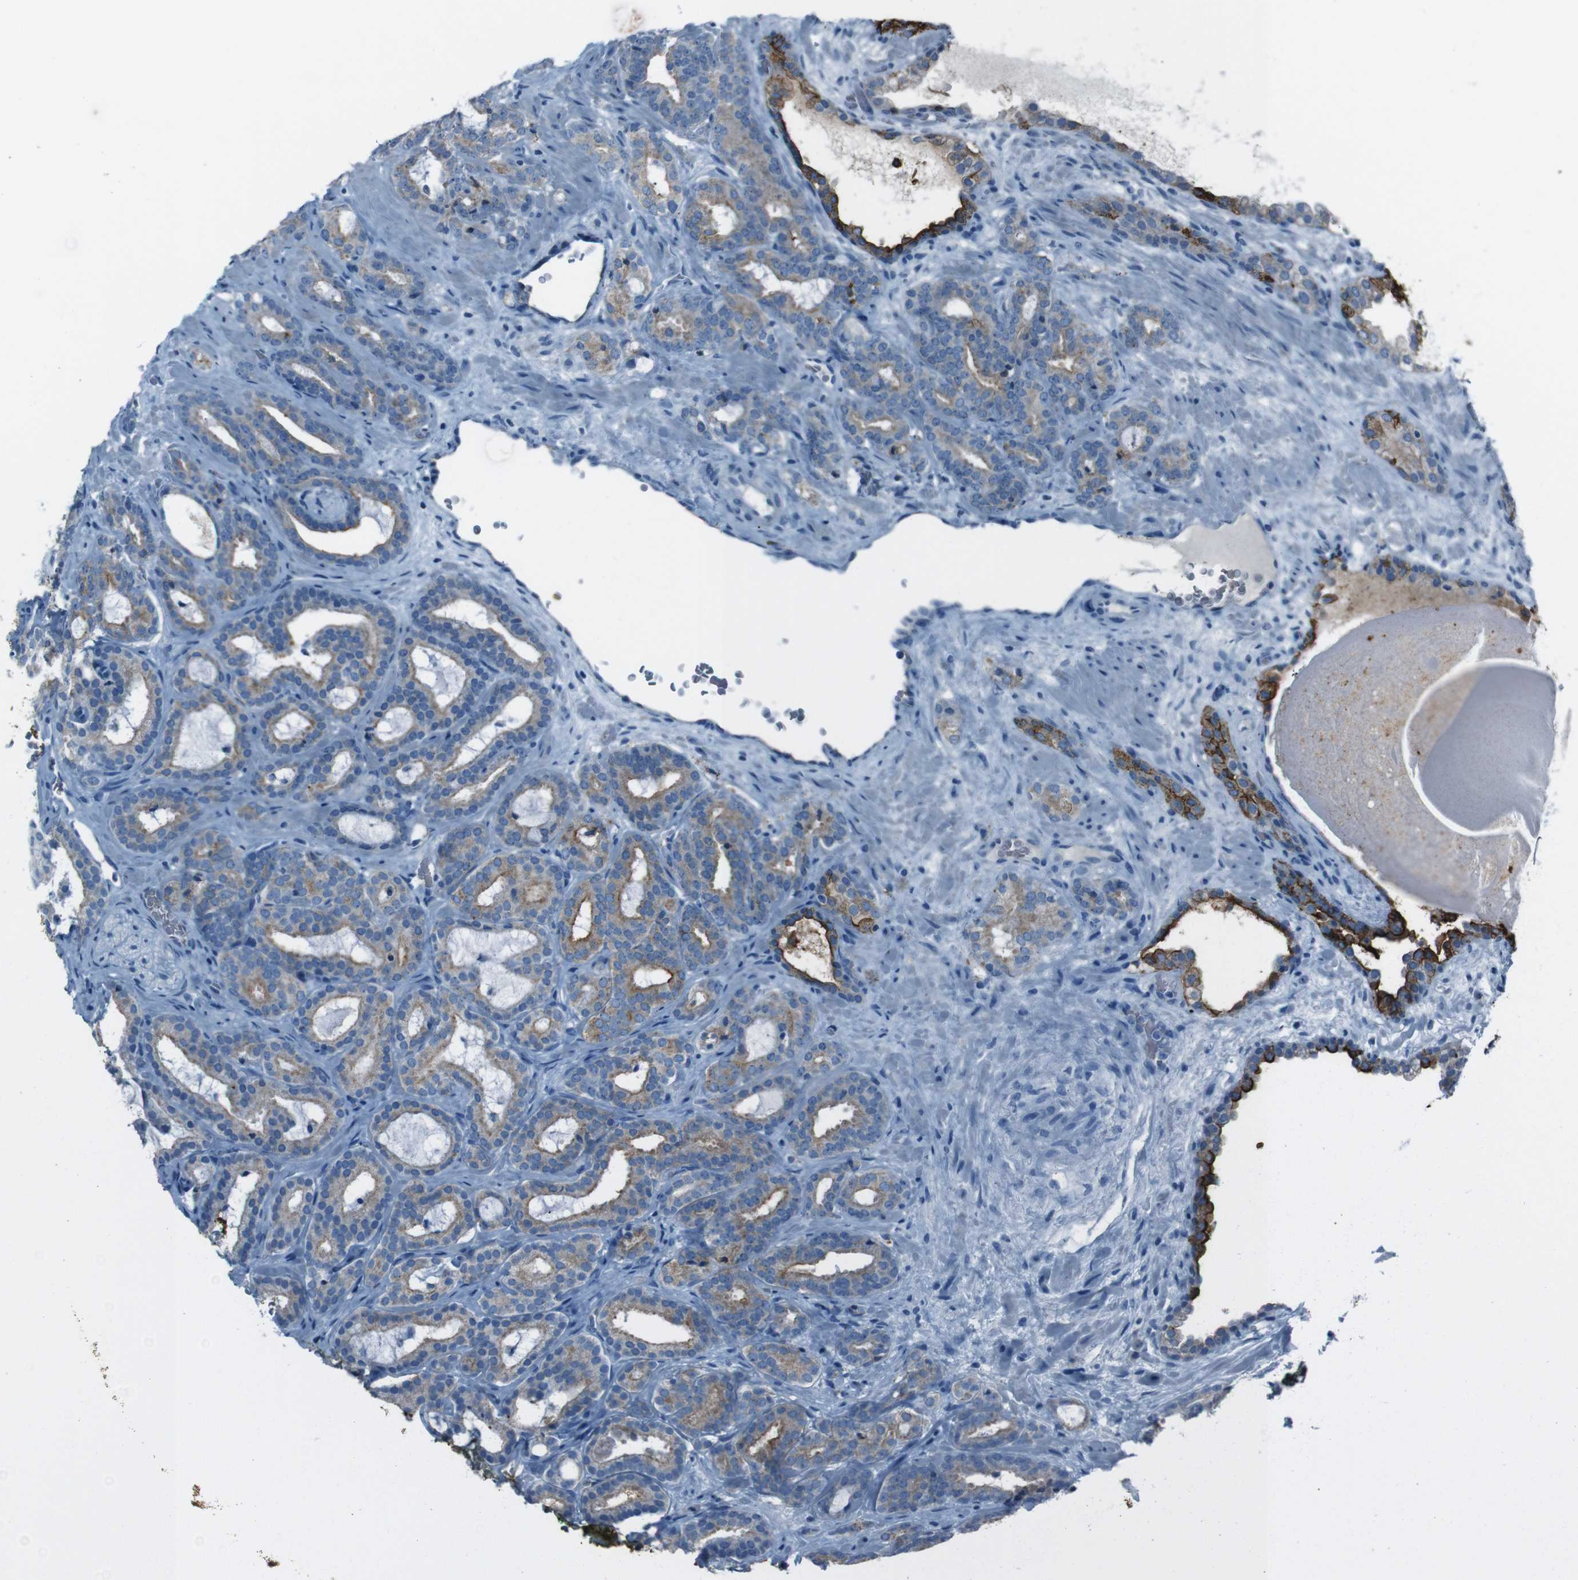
{"staining": {"intensity": "moderate", "quantity": ">75%", "location": "cytoplasmic/membranous"}, "tissue": "prostate cancer", "cell_type": "Tumor cells", "image_type": "cancer", "snomed": [{"axis": "morphology", "description": "Adenocarcinoma, Low grade"}, {"axis": "topography", "description": "Prostate"}], "caption": "Low-grade adenocarcinoma (prostate) was stained to show a protein in brown. There is medium levels of moderate cytoplasmic/membranous expression in approximately >75% of tumor cells. (Stains: DAB in brown, nuclei in blue, Microscopy: brightfield microscopy at high magnification).", "gene": "ST6GAL1", "patient": {"sex": "male", "age": 63}}